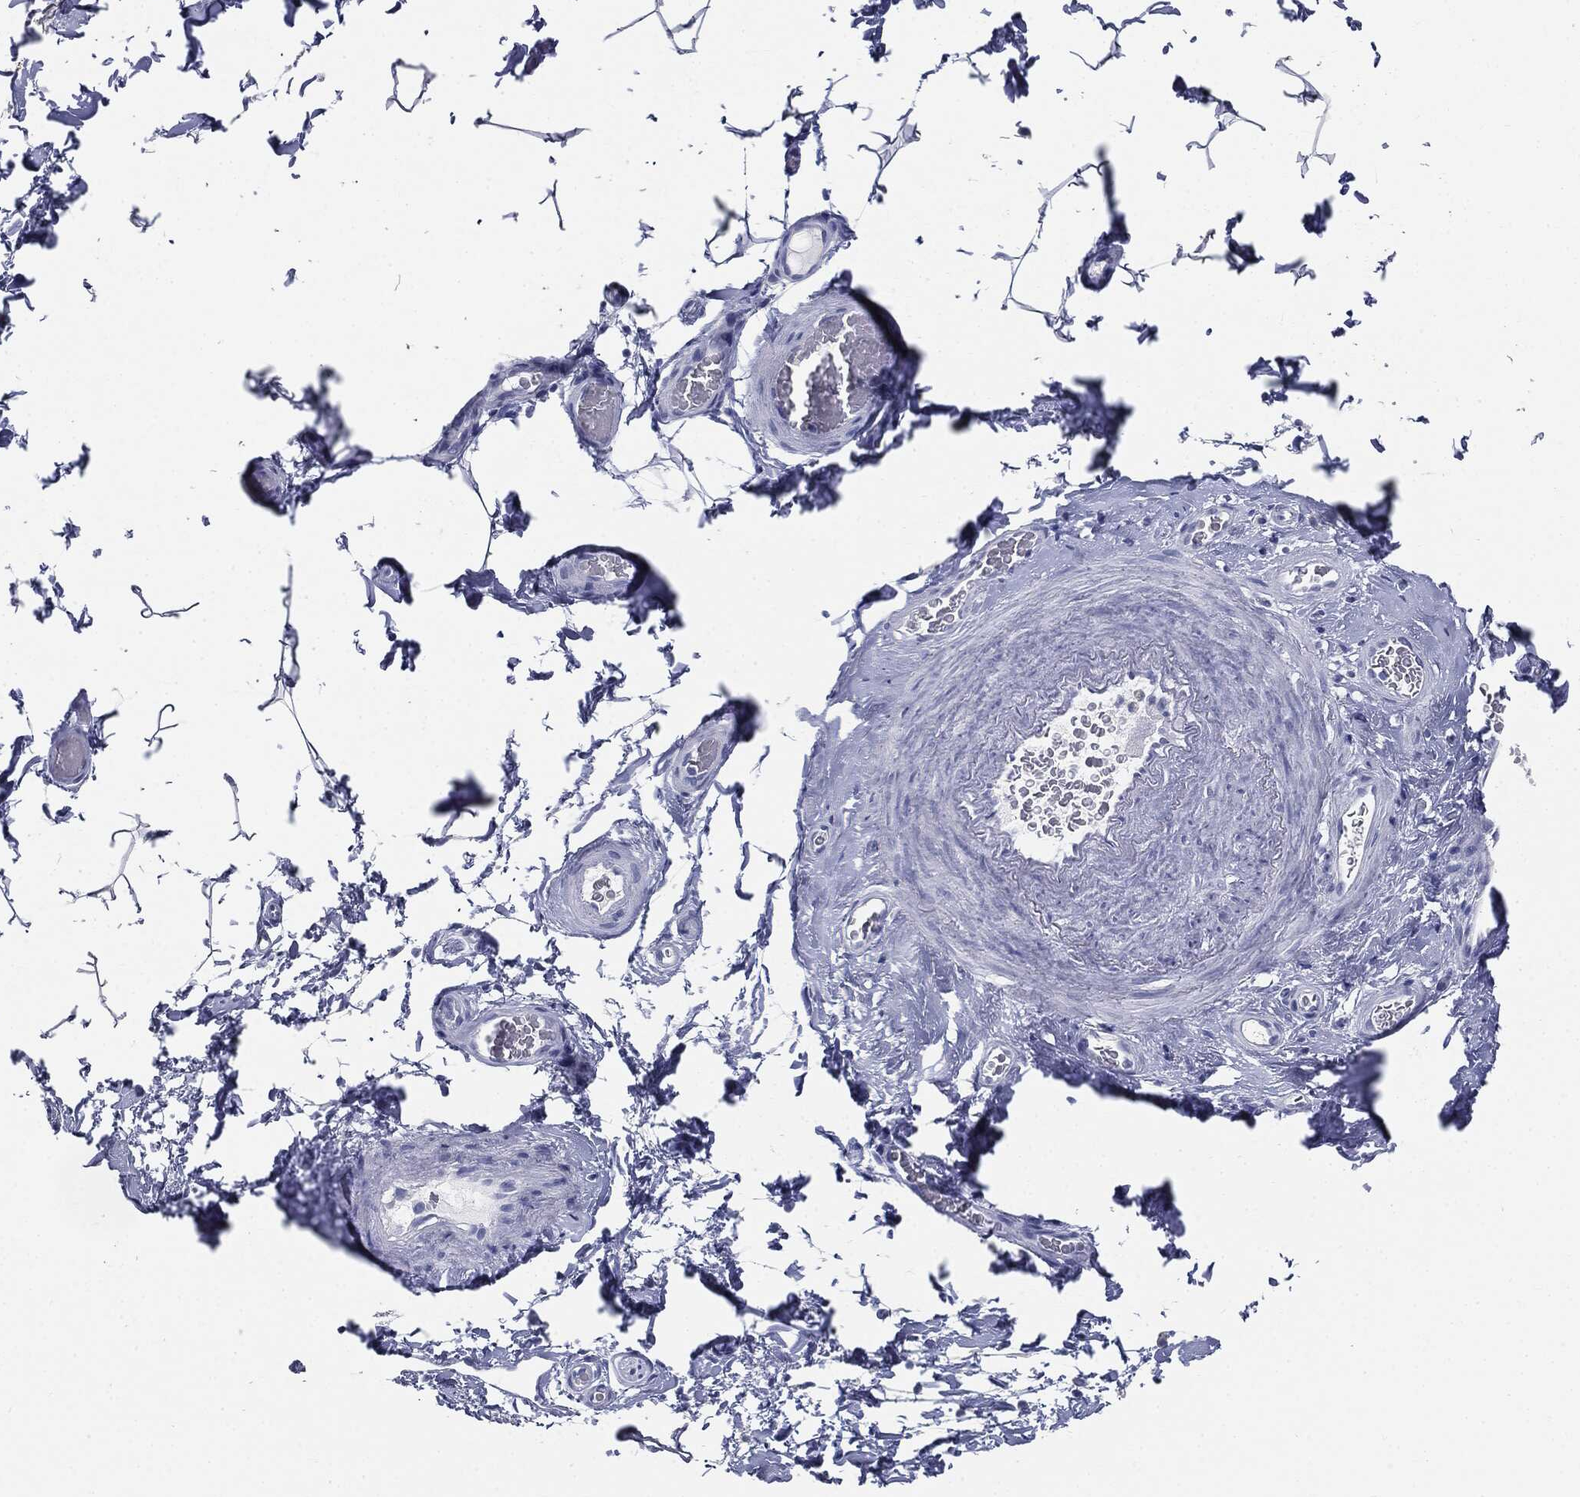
{"staining": {"intensity": "negative", "quantity": "none", "location": "none"}, "tissue": "adipose tissue", "cell_type": "Adipocytes", "image_type": "normal", "snomed": [{"axis": "morphology", "description": "Normal tissue, NOS"}, {"axis": "topography", "description": "Soft tissue"}, {"axis": "topography", "description": "Vascular tissue"}], "caption": "The photomicrograph displays no significant staining in adipocytes of adipose tissue. (IHC, brightfield microscopy, high magnification).", "gene": "CUZD1", "patient": {"sex": "male", "age": 41}}